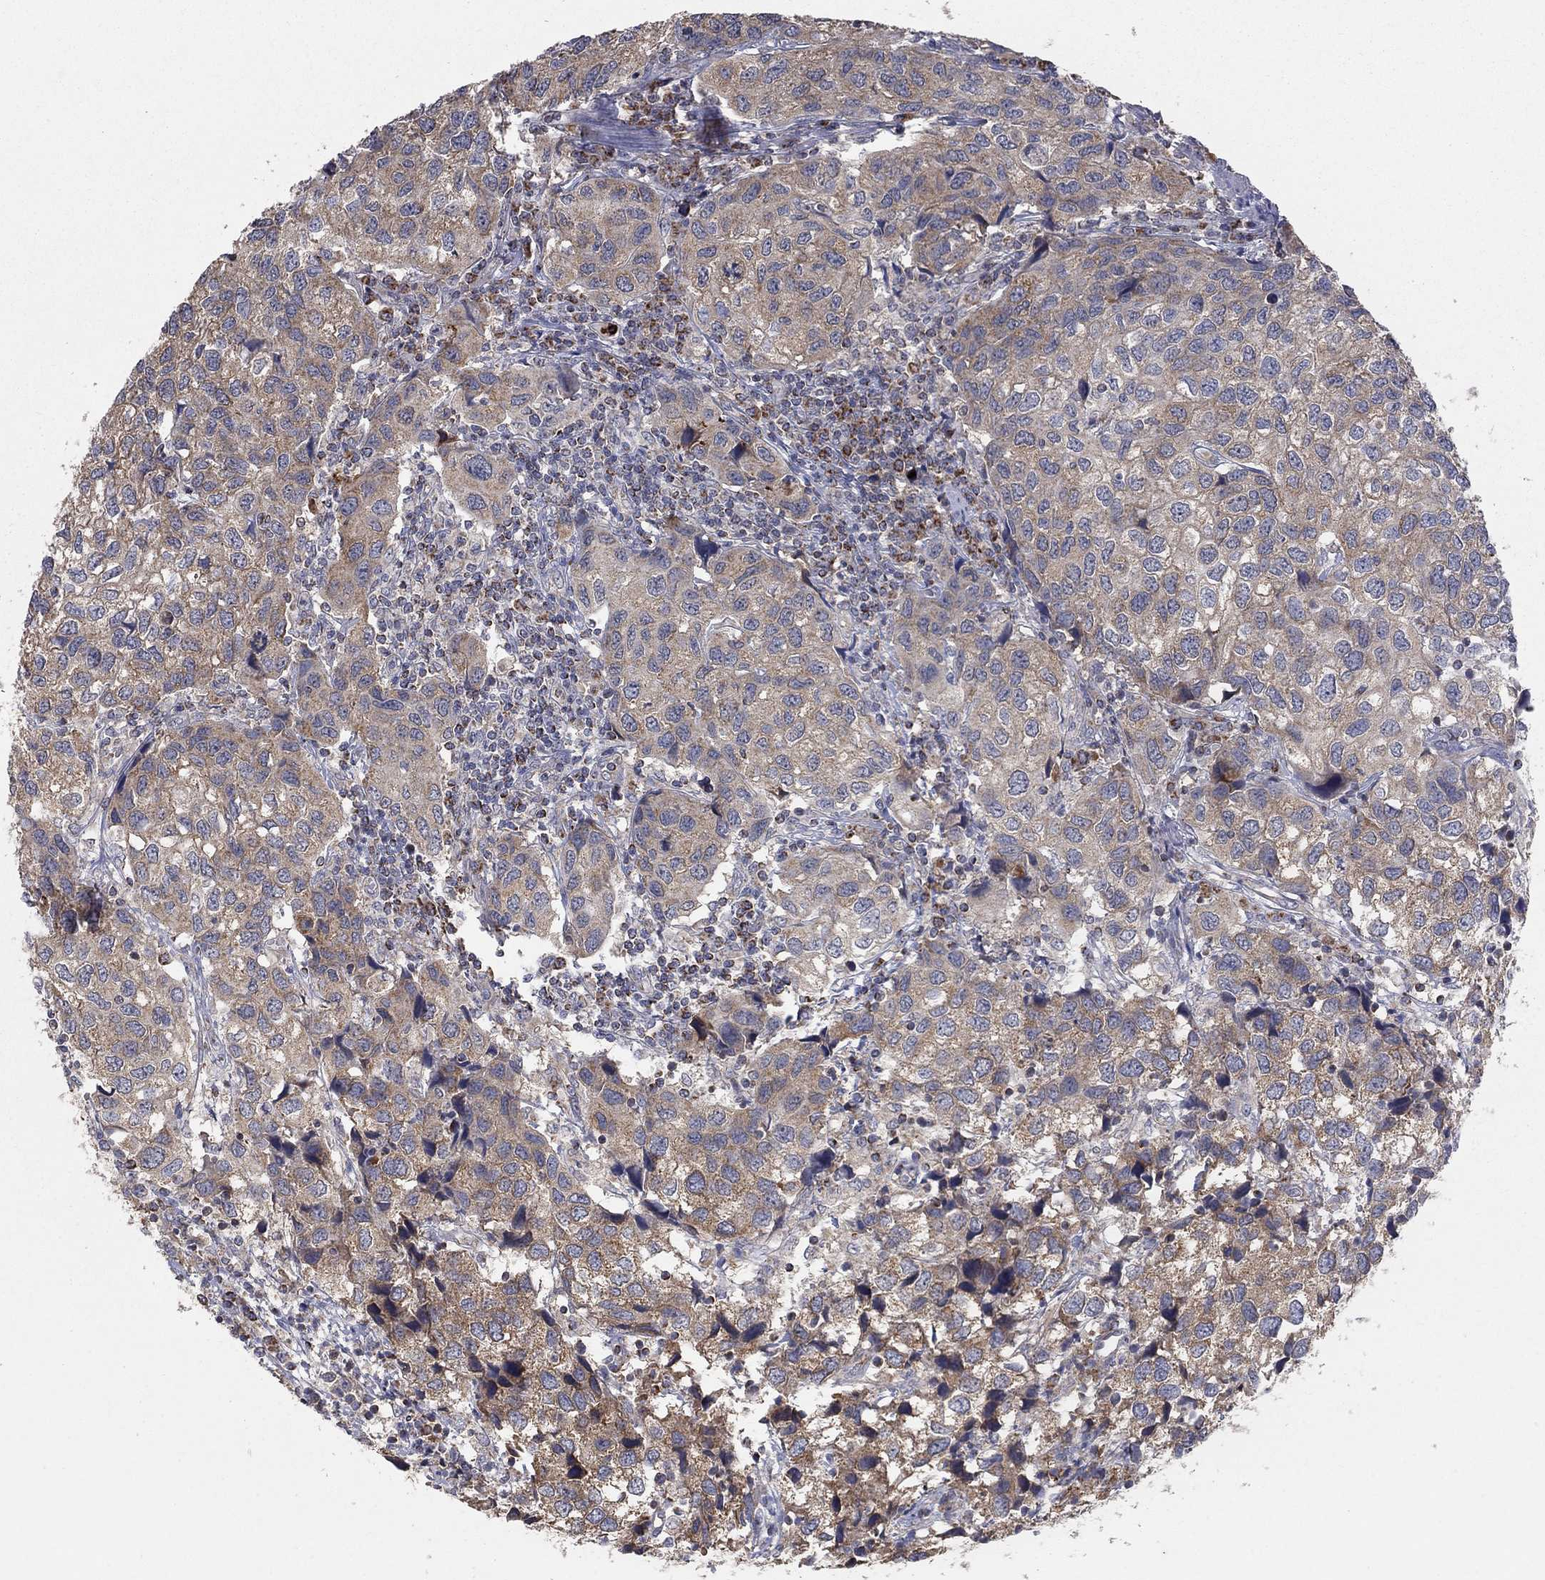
{"staining": {"intensity": "strong", "quantity": "<25%", "location": "cytoplasmic/membranous"}, "tissue": "urothelial cancer", "cell_type": "Tumor cells", "image_type": "cancer", "snomed": [{"axis": "morphology", "description": "Urothelial carcinoma, High grade"}, {"axis": "topography", "description": "Urinary bladder"}], "caption": "Urothelial carcinoma (high-grade) tissue shows strong cytoplasmic/membranous staining in about <25% of tumor cells", "gene": "GPSM1", "patient": {"sex": "male", "age": 79}}